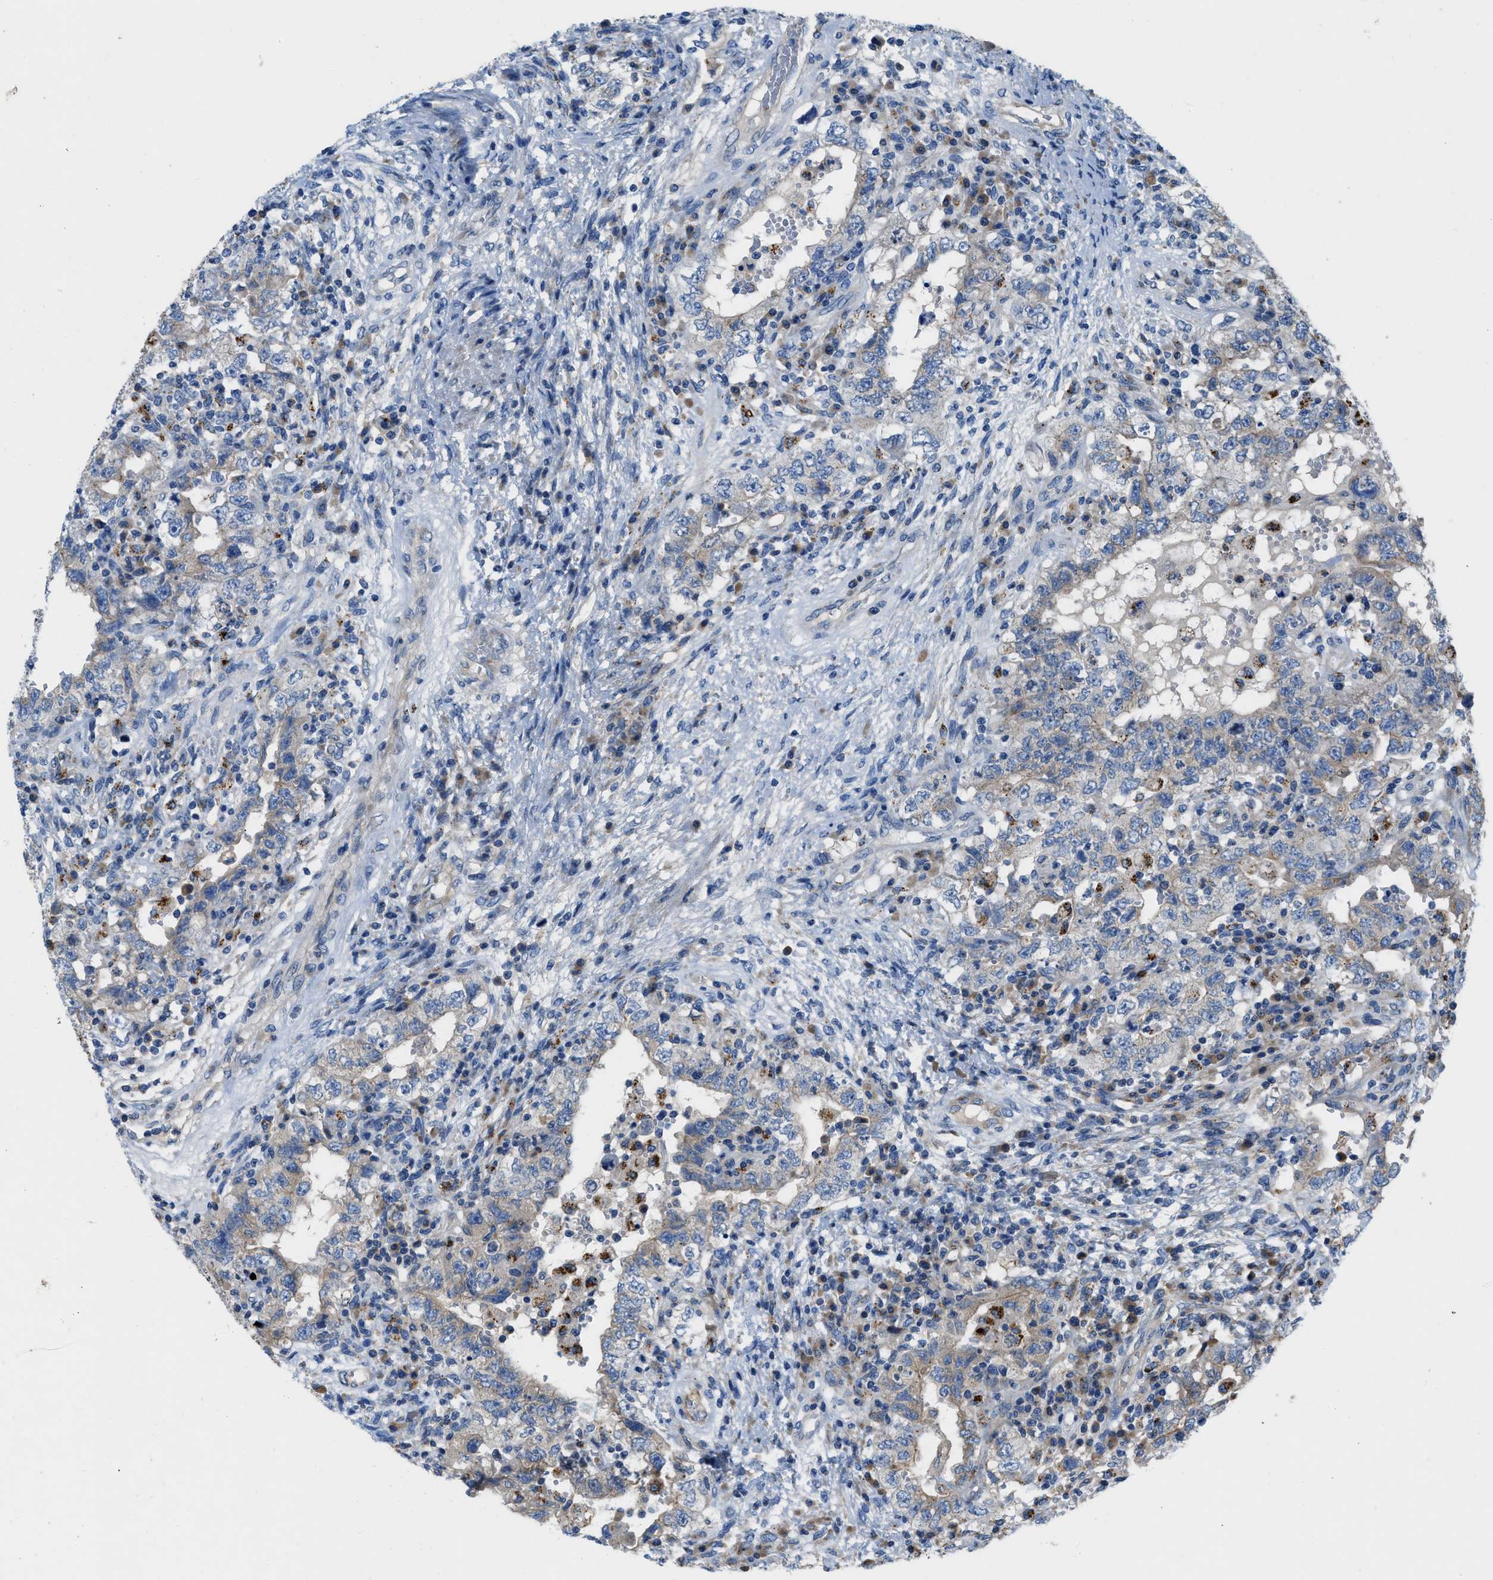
{"staining": {"intensity": "weak", "quantity": "<25%", "location": "cytoplasmic/membranous"}, "tissue": "testis cancer", "cell_type": "Tumor cells", "image_type": "cancer", "snomed": [{"axis": "morphology", "description": "Carcinoma, Embryonal, NOS"}, {"axis": "topography", "description": "Testis"}], "caption": "The micrograph demonstrates no staining of tumor cells in testis embryonal carcinoma. (DAB (3,3'-diaminobenzidine) IHC with hematoxylin counter stain).", "gene": "TMEM248", "patient": {"sex": "male", "age": 26}}